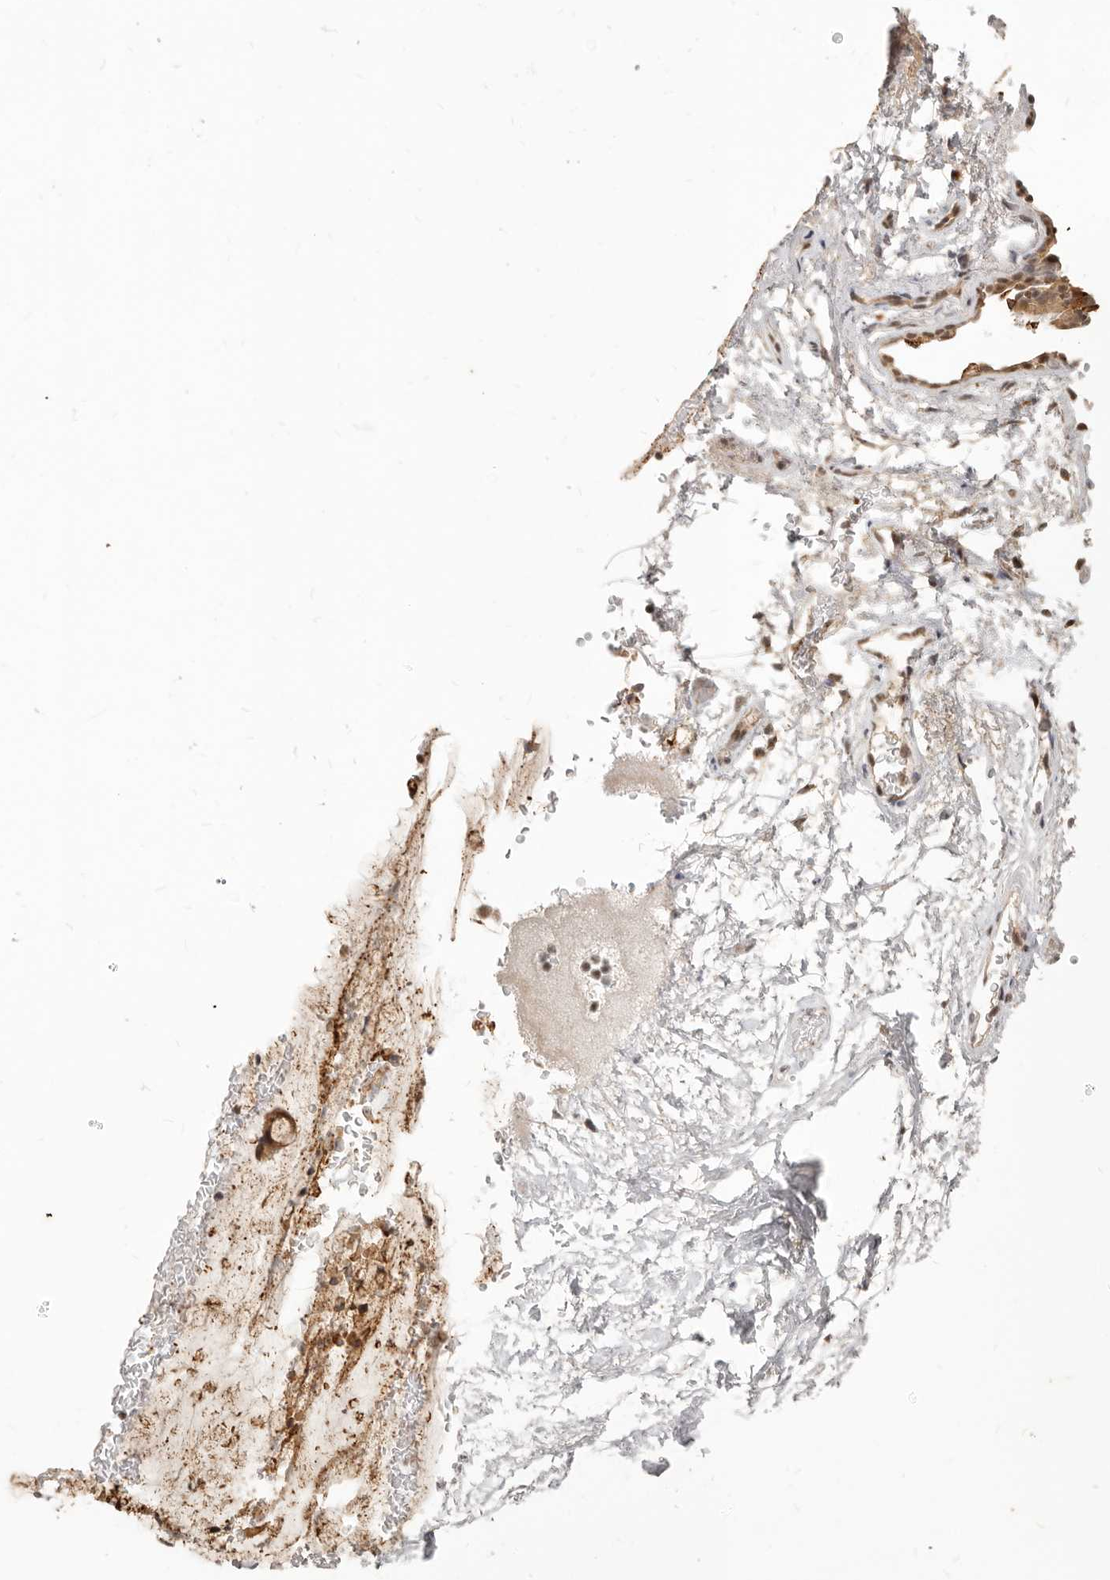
{"staining": {"intensity": "moderate", "quantity": ">75%", "location": "cytoplasmic/membranous,nuclear"}, "tissue": "adipose tissue", "cell_type": "Adipocytes", "image_type": "normal", "snomed": [{"axis": "morphology", "description": "Normal tissue, NOS"}, {"axis": "topography", "description": "Cartilage tissue"}, {"axis": "topography", "description": "Bronchus"}], "caption": "Brown immunohistochemical staining in normal adipose tissue exhibits moderate cytoplasmic/membranous,nuclear expression in approximately >75% of adipocytes. The staining is performed using DAB (3,3'-diaminobenzidine) brown chromogen to label protein expression. The nuclei are counter-stained blue using hematoxylin.", "gene": "RFC2", "patient": {"sex": "female", "age": 73}}